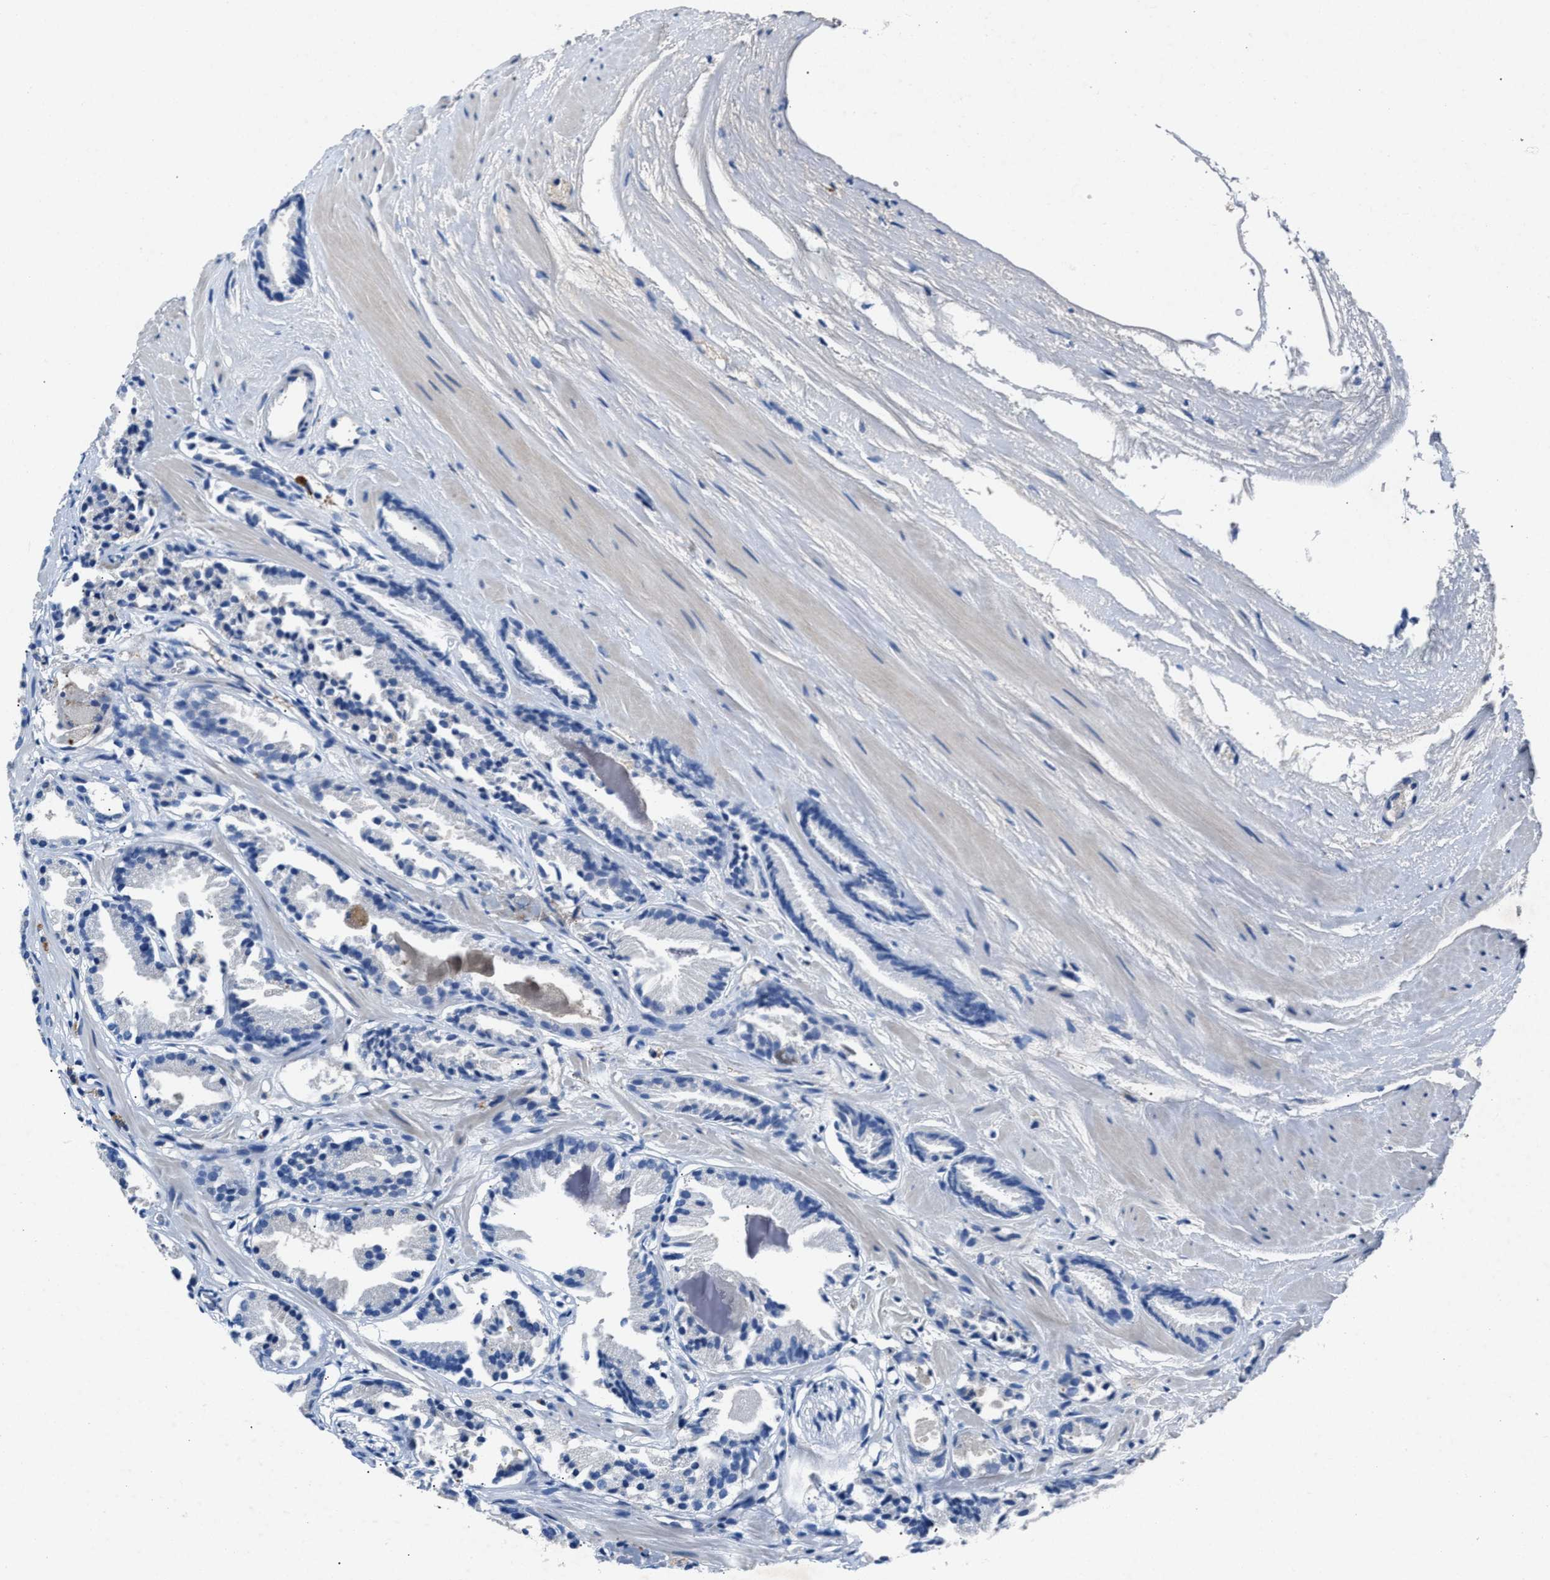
{"staining": {"intensity": "negative", "quantity": "none", "location": "none"}, "tissue": "prostate cancer", "cell_type": "Tumor cells", "image_type": "cancer", "snomed": [{"axis": "morphology", "description": "Adenocarcinoma, Low grade"}, {"axis": "topography", "description": "Prostate"}], "caption": "IHC image of prostate cancer (adenocarcinoma (low-grade)) stained for a protein (brown), which demonstrates no positivity in tumor cells.", "gene": "DNAAF5", "patient": {"sex": "male", "age": 51}}